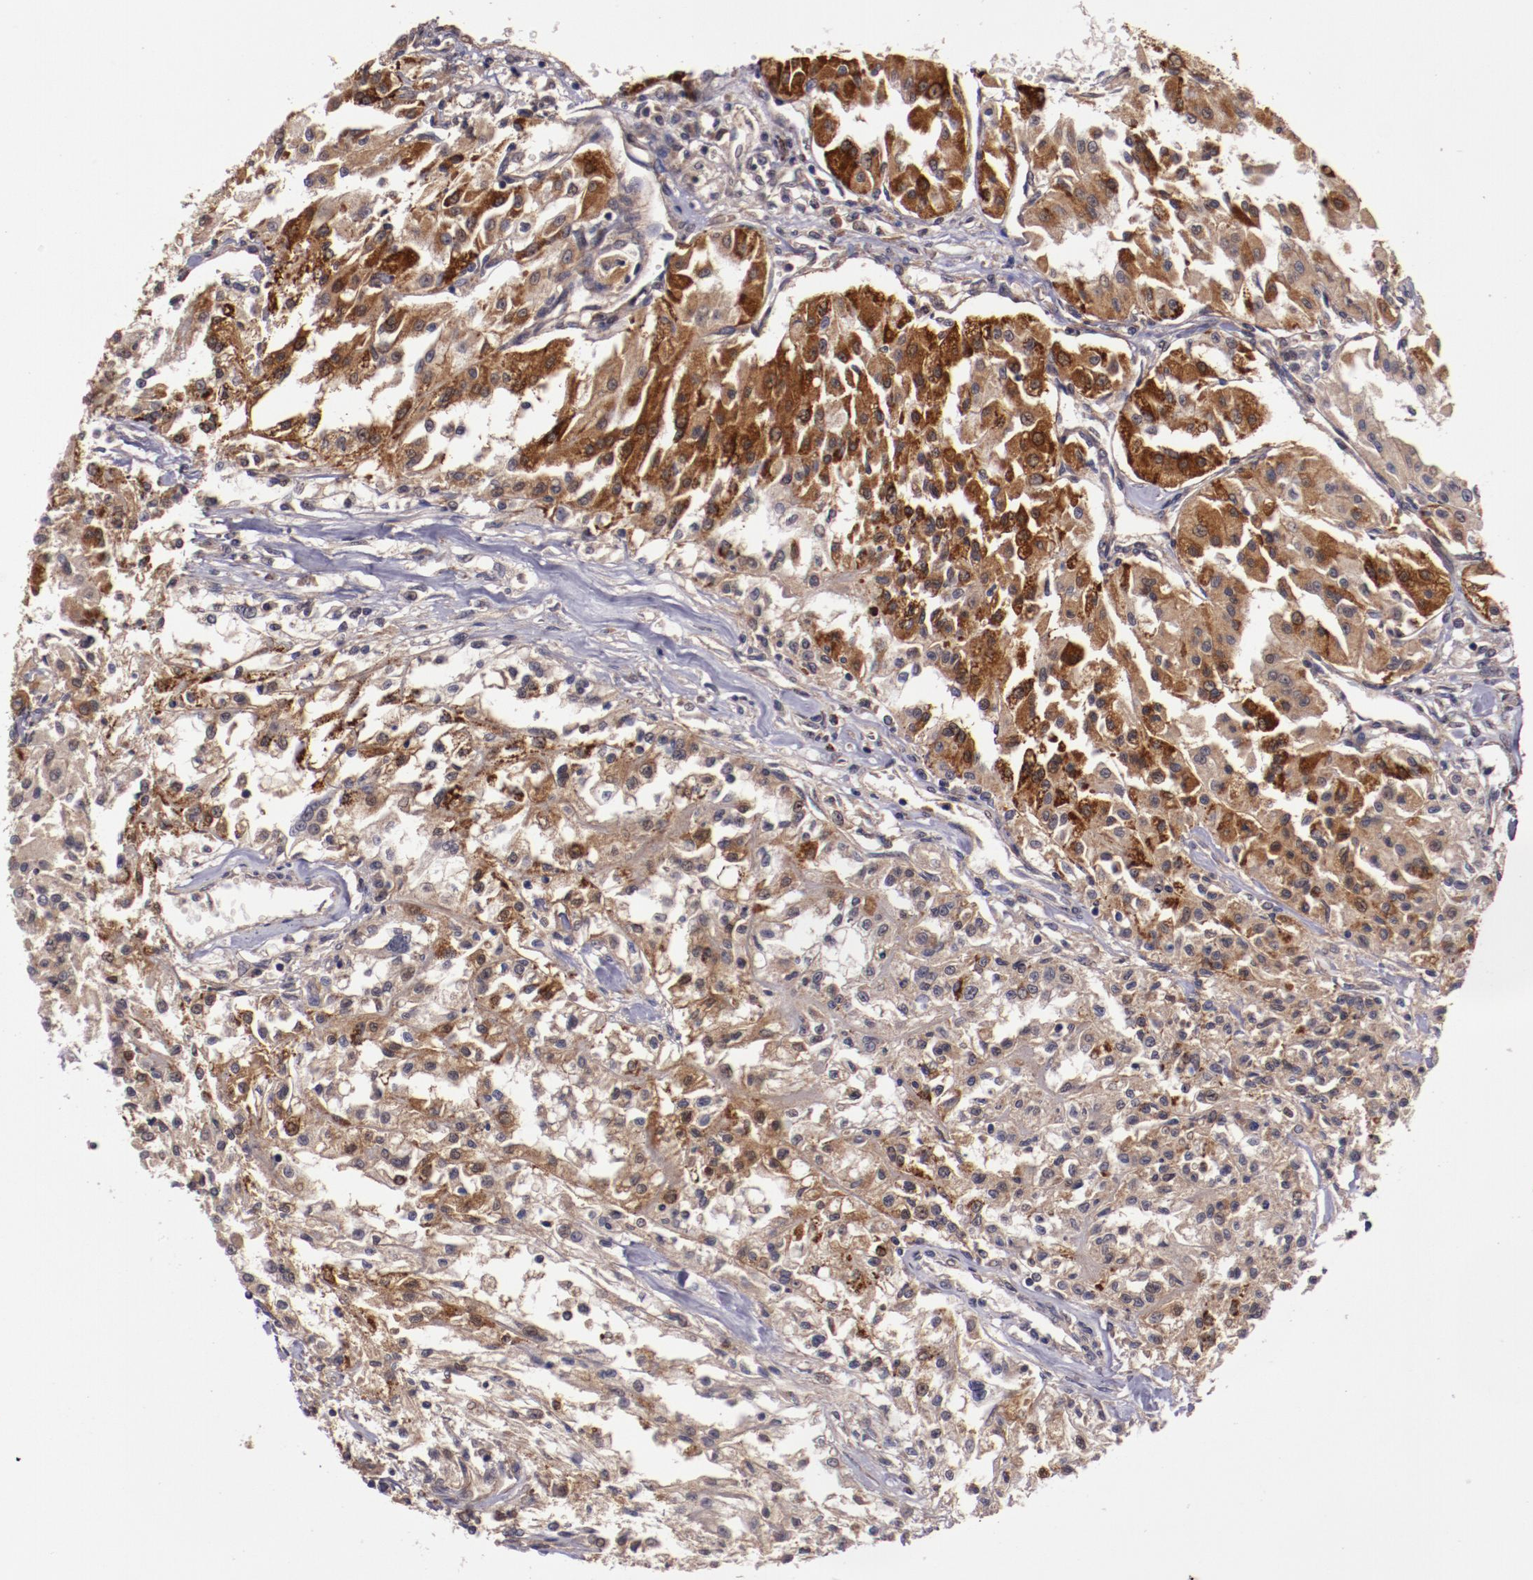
{"staining": {"intensity": "moderate", "quantity": "25%-75%", "location": "cytoplasmic/membranous"}, "tissue": "renal cancer", "cell_type": "Tumor cells", "image_type": "cancer", "snomed": [{"axis": "morphology", "description": "Adenocarcinoma, NOS"}, {"axis": "topography", "description": "Kidney"}], "caption": "DAB immunohistochemical staining of human renal cancer reveals moderate cytoplasmic/membranous protein expression in about 25%-75% of tumor cells. (DAB (3,3'-diaminobenzidine) IHC, brown staining for protein, blue staining for nuclei).", "gene": "FTSJ1", "patient": {"sex": "male", "age": 78}}